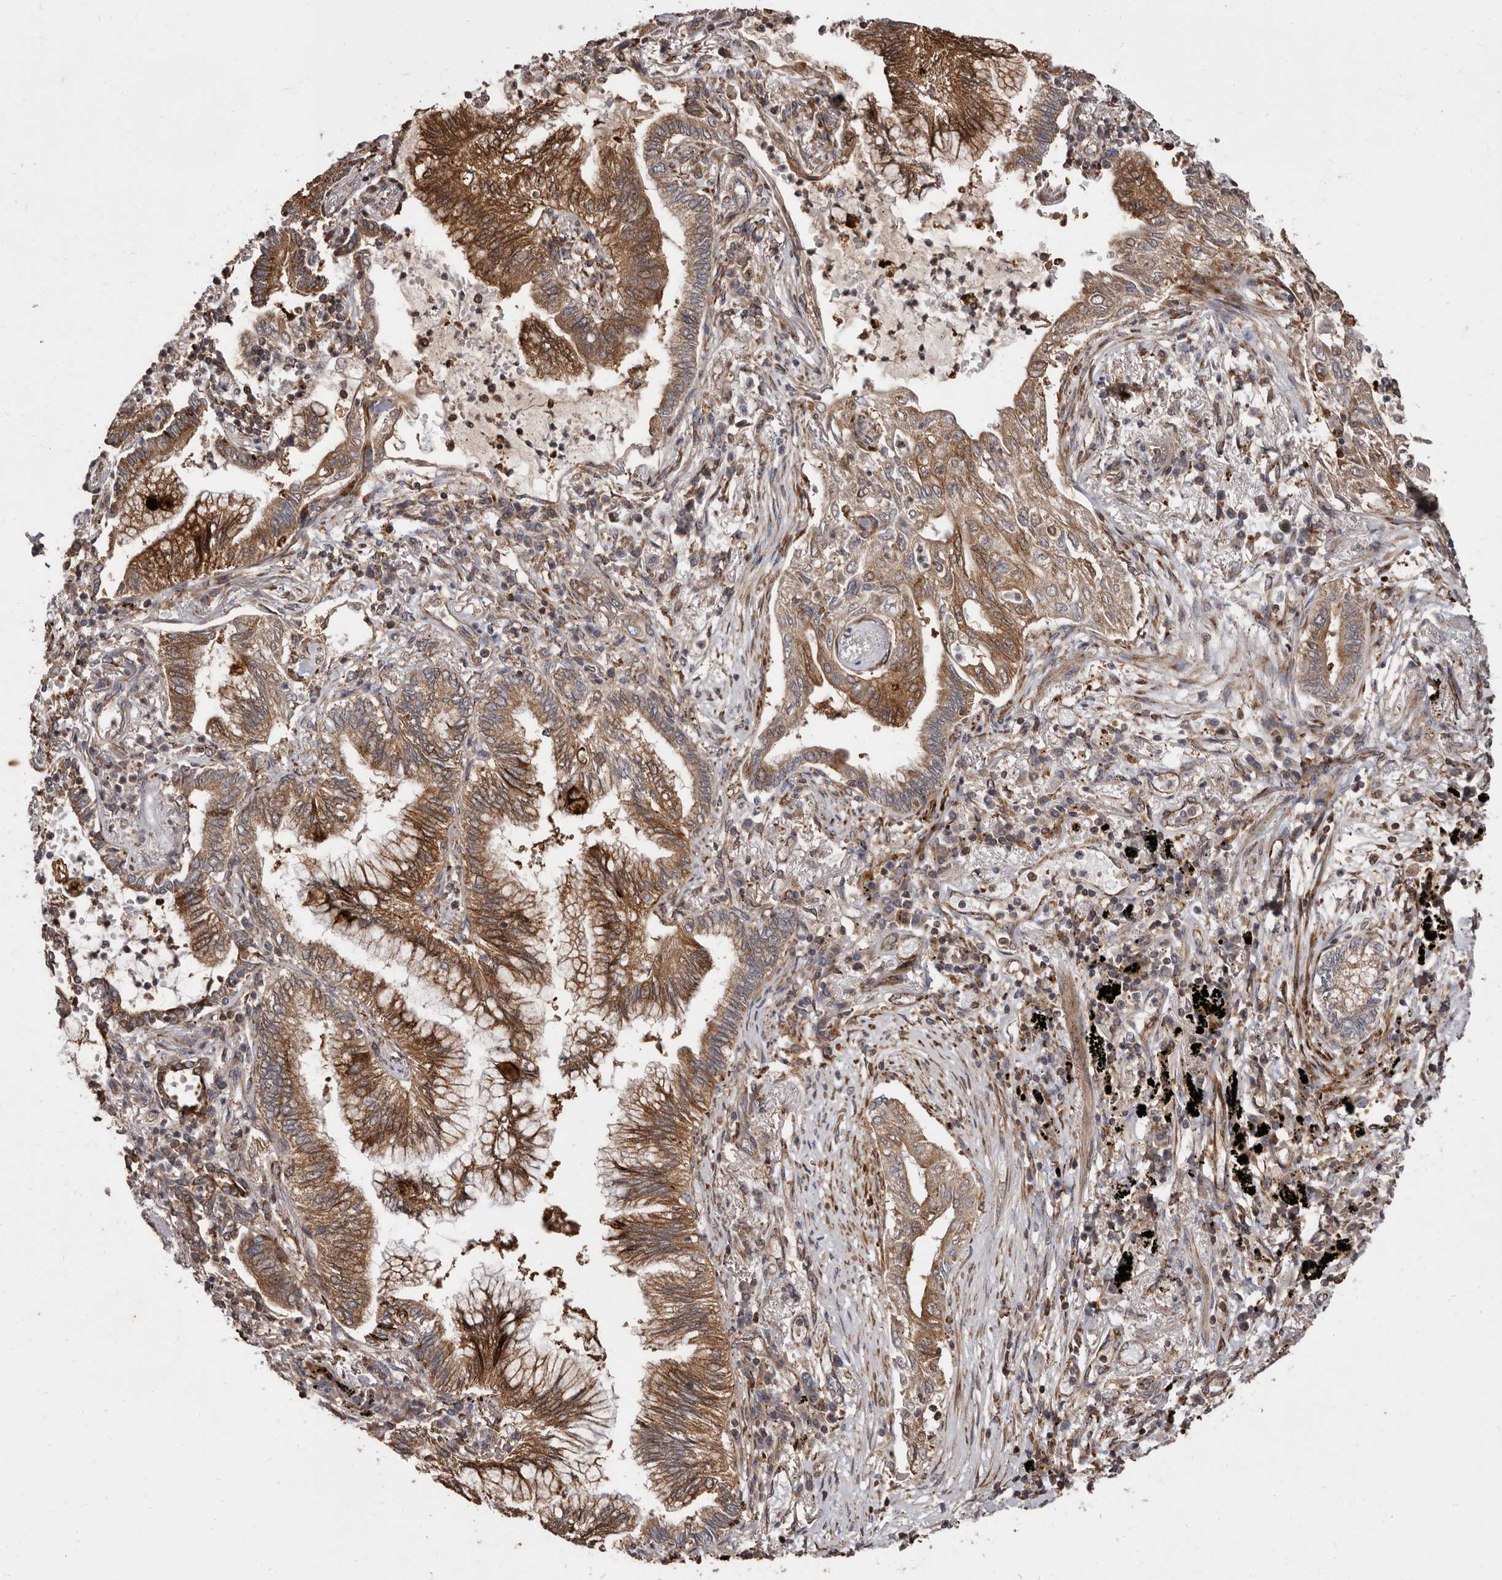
{"staining": {"intensity": "strong", "quantity": ">75%", "location": "cytoplasmic/membranous"}, "tissue": "bronchus", "cell_type": "Respiratory epithelial cells", "image_type": "normal", "snomed": [{"axis": "morphology", "description": "Normal tissue, NOS"}, {"axis": "morphology", "description": "Adenocarcinoma, NOS"}, {"axis": "topography", "description": "Bronchus"}, {"axis": "topography", "description": "Lung"}], "caption": "Strong cytoplasmic/membranous positivity for a protein is seen in approximately >75% of respiratory epithelial cells of unremarkable bronchus using IHC.", "gene": "FLAD1", "patient": {"sex": "female", "age": 70}}